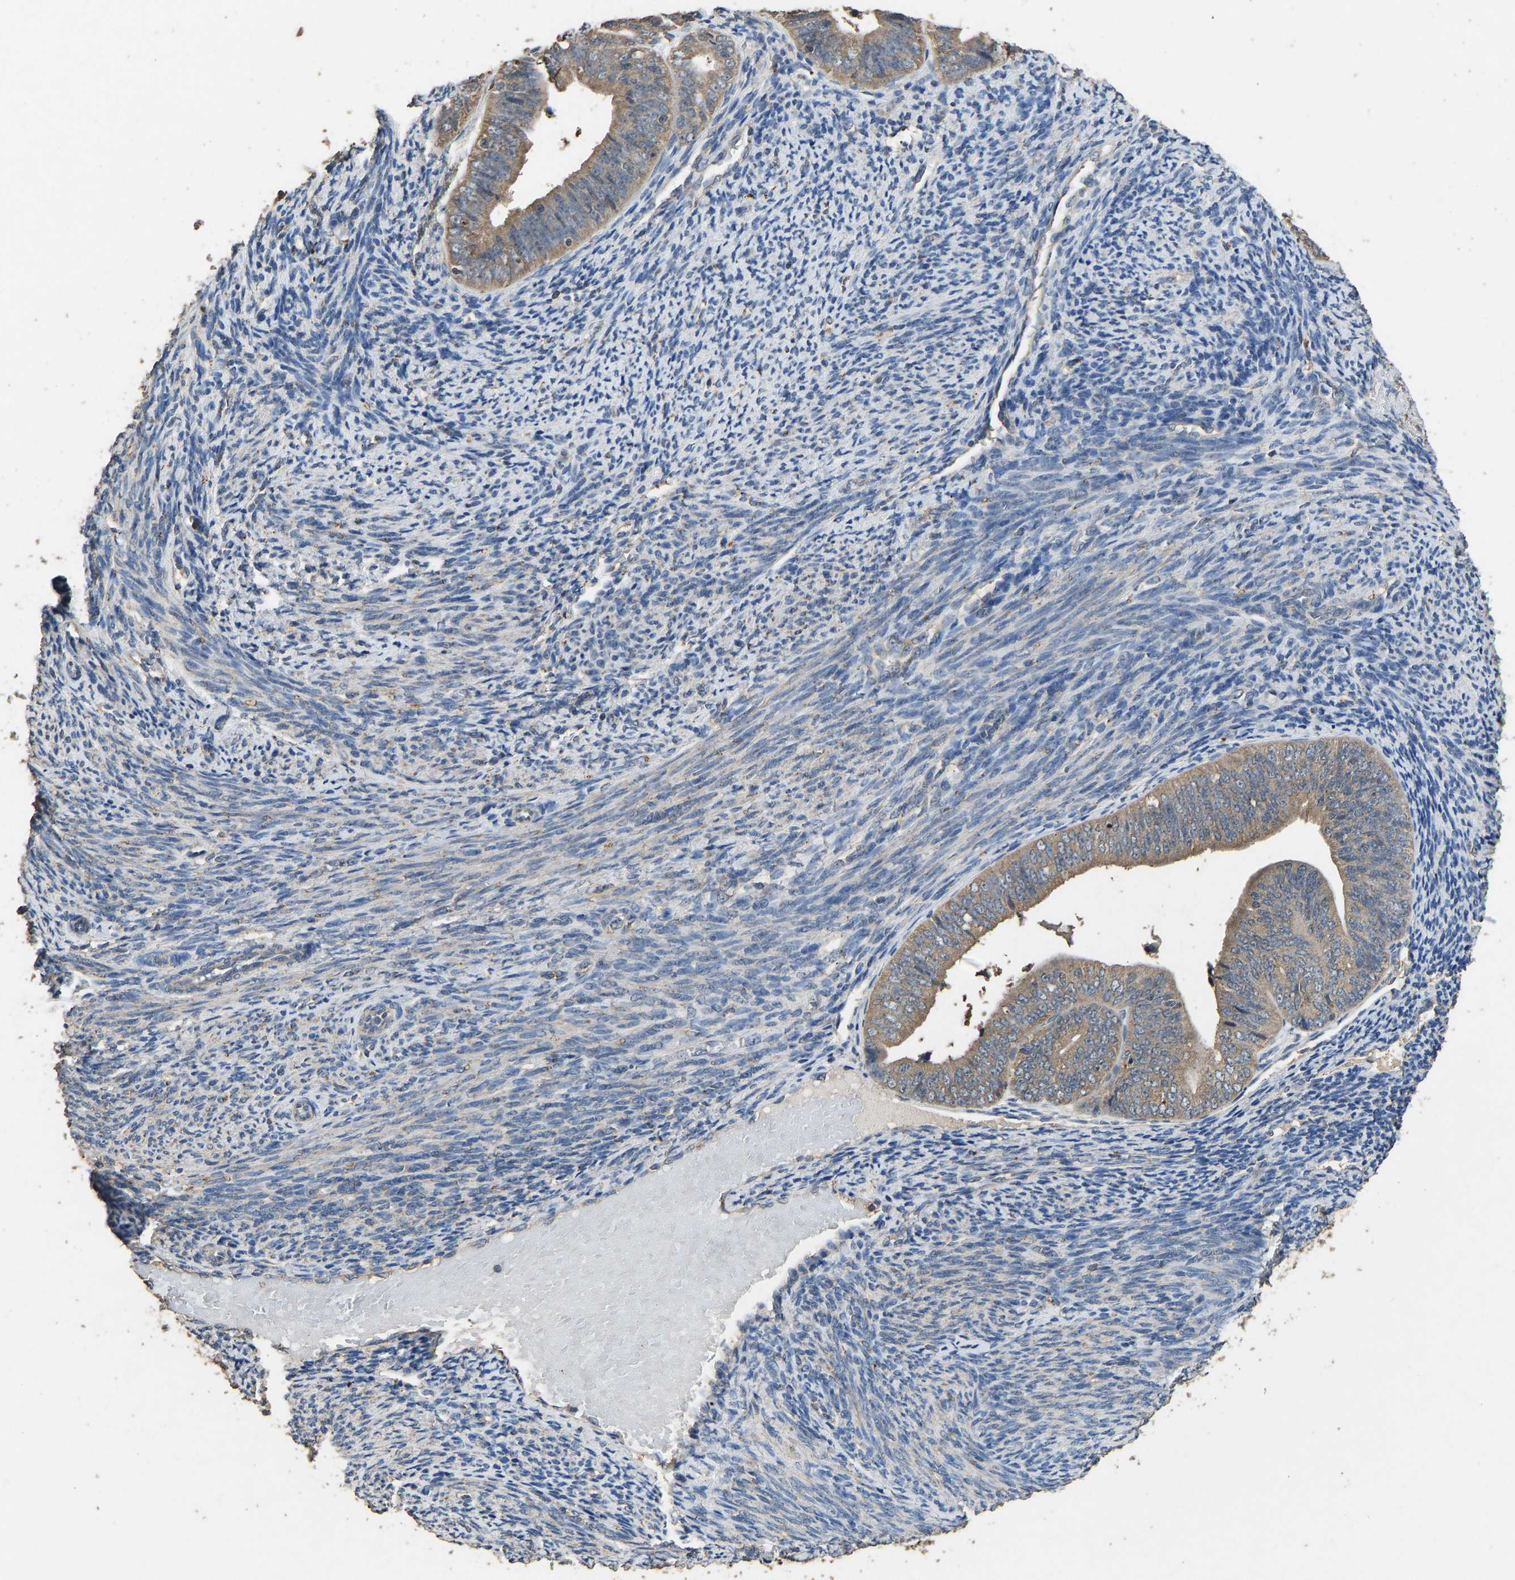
{"staining": {"intensity": "moderate", "quantity": ">75%", "location": "cytoplasmic/membranous"}, "tissue": "endometrial cancer", "cell_type": "Tumor cells", "image_type": "cancer", "snomed": [{"axis": "morphology", "description": "Adenocarcinoma, NOS"}, {"axis": "topography", "description": "Endometrium"}], "caption": "This histopathology image exhibits endometrial cancer (adenocarcinoma) stained with IHC to label a protein in brown. The cytoplasmic/membranous of tumor cells show moderate positivity for the protein. Nuclei are counter-stained blue.", "gene": "CIDEC", "patient": {"sex": "female", "age": 63}}